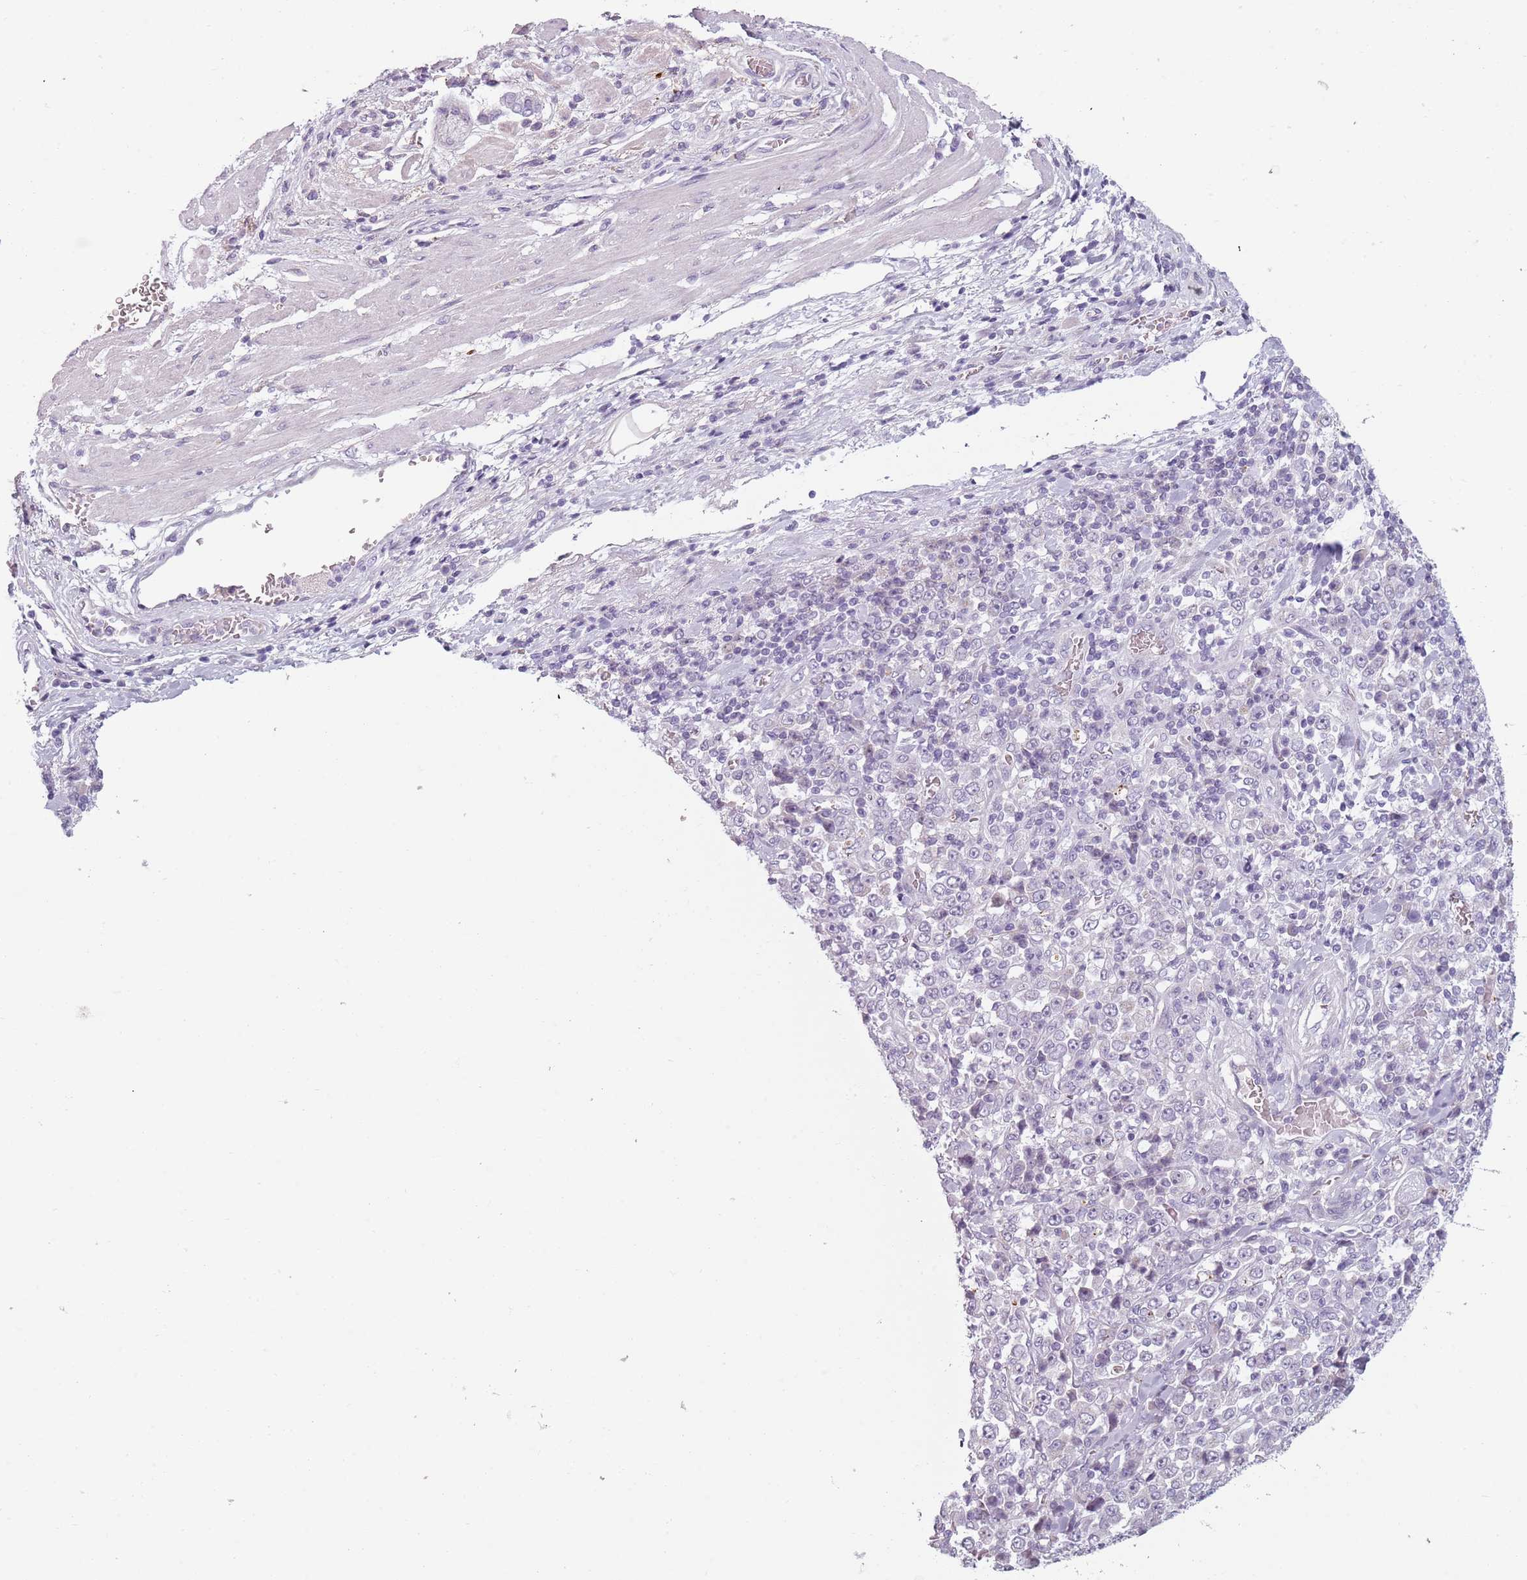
{"staining": {"intensity": "negative", "quantity": "none", "location": "none"}, "tissue": "stomach cancer", "cell_type": "Tumor cells", "image_type": "cancer", "snomed": [{"axis": "morphology", "description": "Normal tissue, NOS"}, {"axis": "morphology", "description": "Adenocarcinoma, NOS"}, {"axis": "topography", "description": "Stomach, upper"}, {"axis": "topography", "description": "Stomach"}], "caption": "The immunohistochemistry (IHC) histopathology image has no significant expression in tumor cells of stomach cancer tissue.", "gene": "MEGF8", "patient": {"sex": "male", "age": 59}}